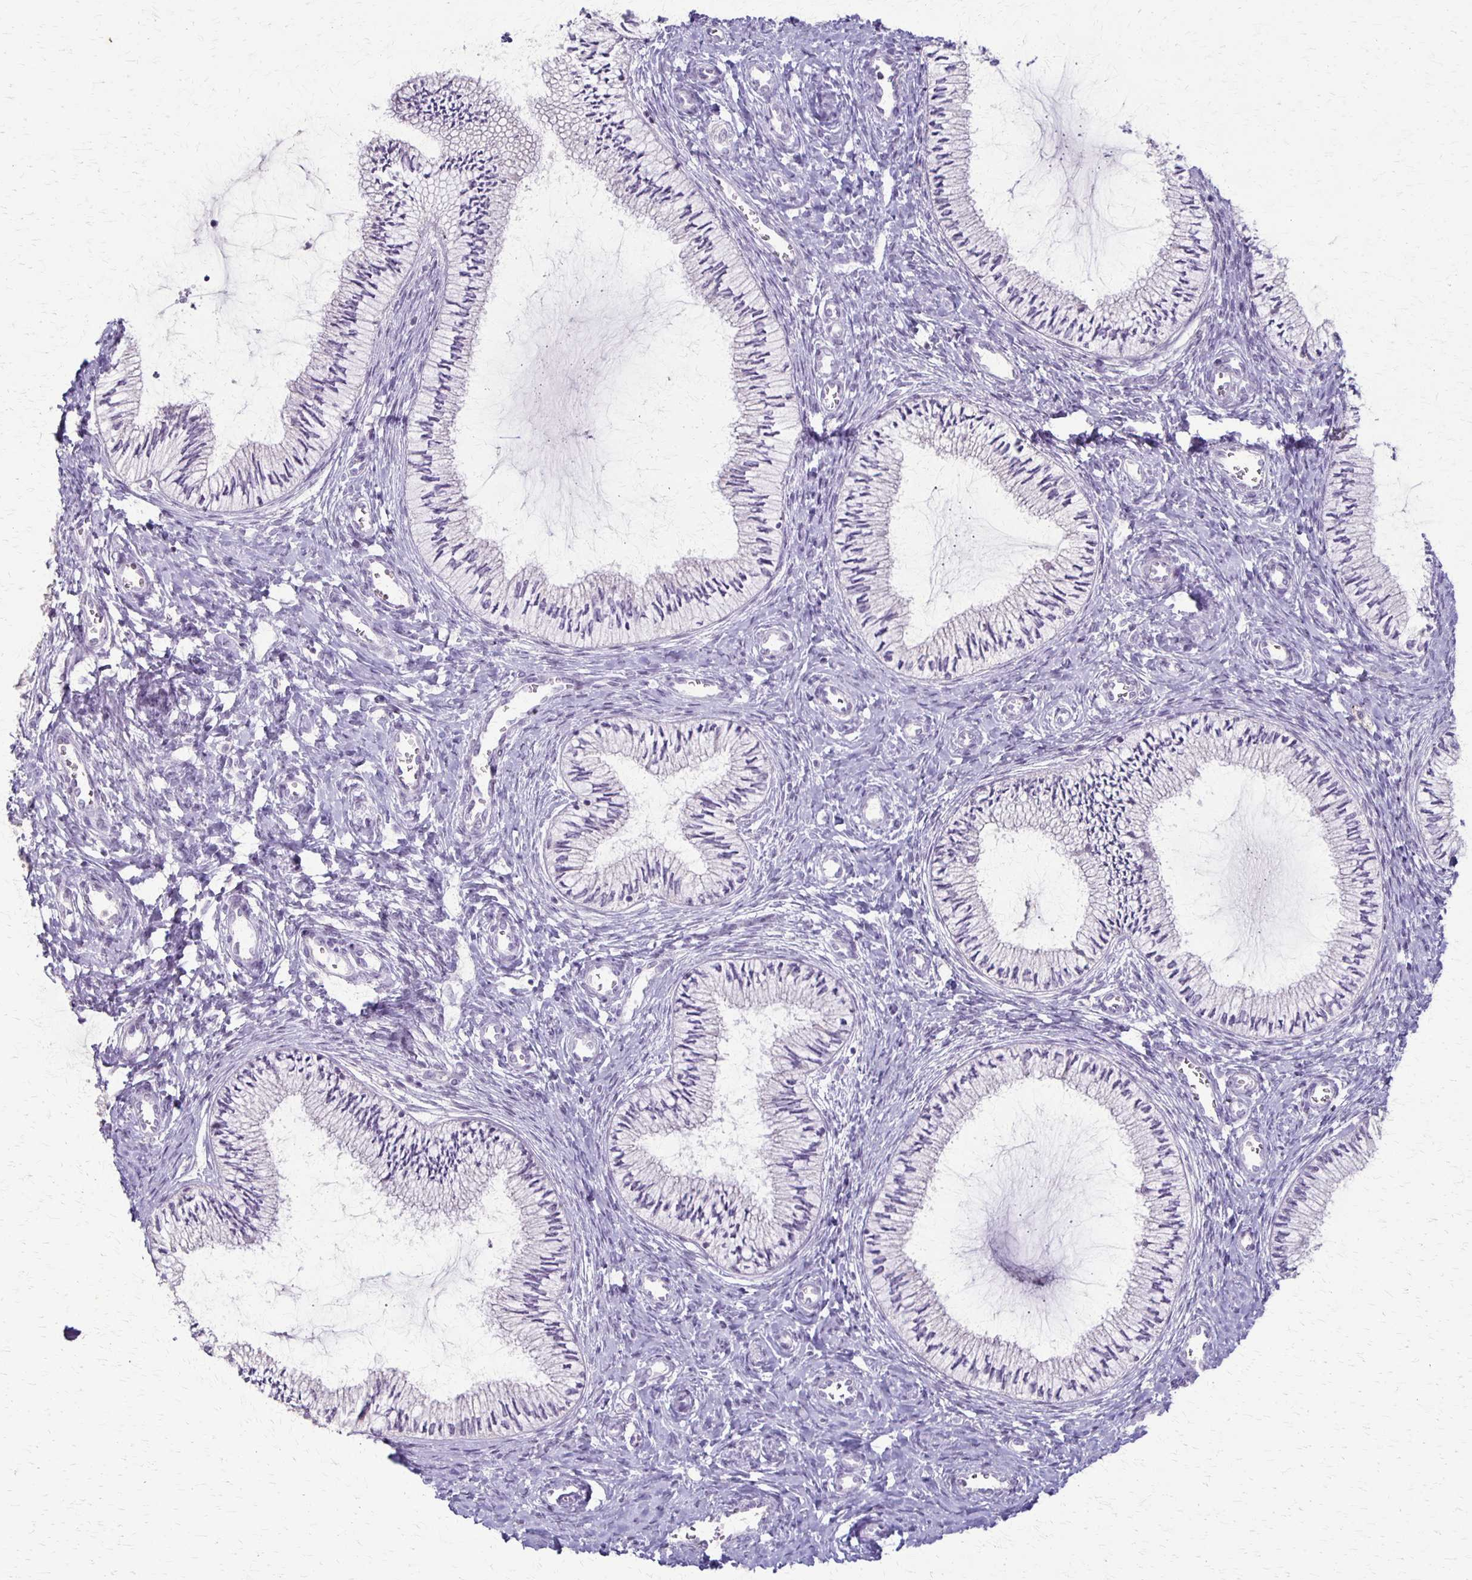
{"staining": {"intensity": "negative", "quantity": "none", "location": "none"}, "tissue": "cervix", "cell_type": "Glandular cells", "image_type": "normal", "snomed": [{"axis": "morphology", "description": "Normal tissue, NOS"}, {"axis": "topography", "description": "Cervix"}], "caption": "Immunohistochemical staining of normal cervix exhibits no significant staining in glandular cells. (DAB immunohistochemistry visualized using brightfield microscopy, high magnification).", "gene": "SLC35E2B", "patient": {"sex": "female", "age": 24}}